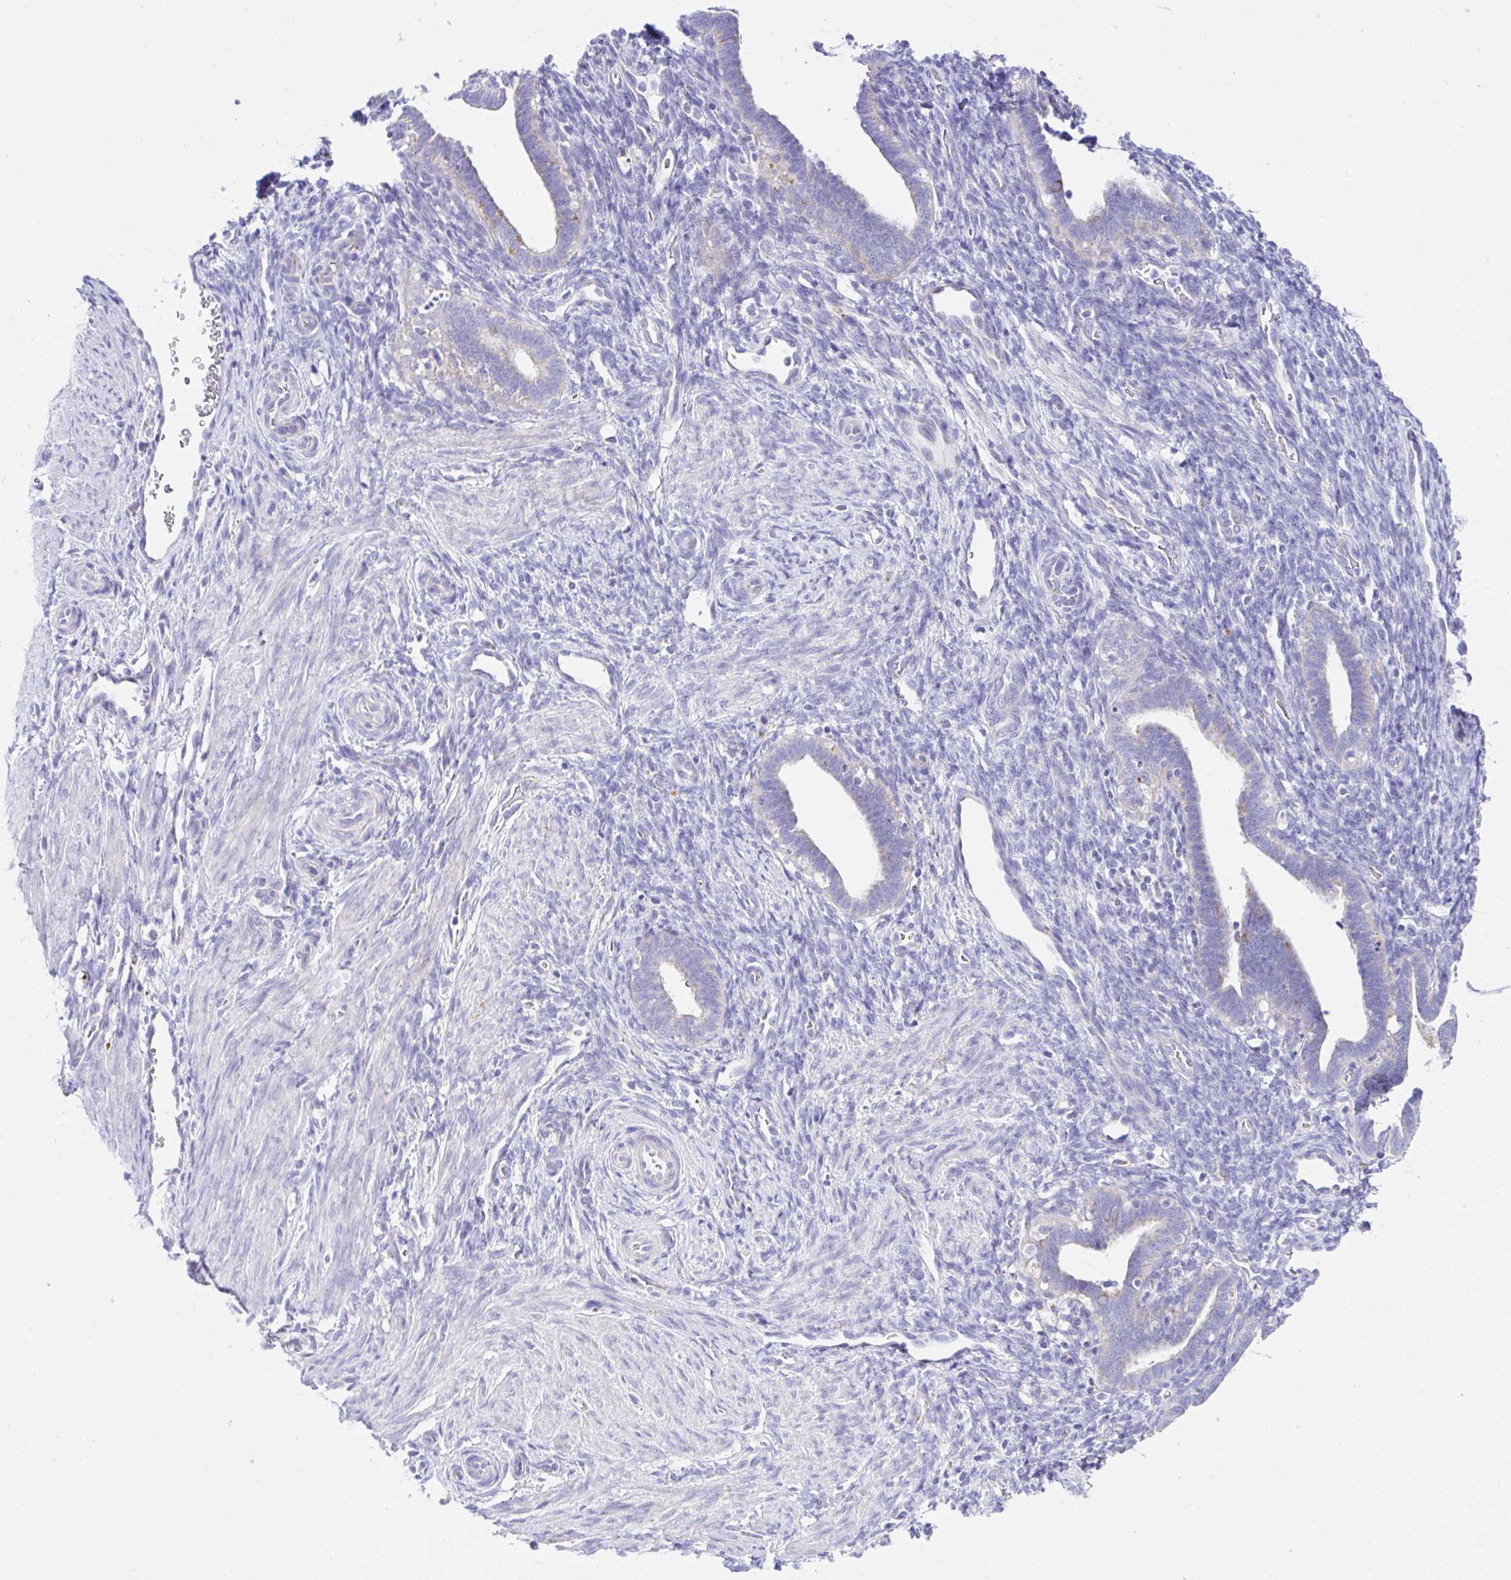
{"staining": {"intensity": "negative", "quantity": "none", "location": "none"}, "tissue": "endometrium", "cell_type": "Cells in endometrial stroma", "image_type": "normal", "snomed": [{"axis": "morphology", "description": "Normal tissue, NOS"}, {"axis": "topography", "description": "Endometrium"}], "caption": "This histopathology image is of benign endometrium stained with immunohistochemistry (IHC) to label a protein in brown with the nuclei are counter-stained blue. There is no positivity in cells in endometrial stroma. (DAB (3,3'-diaminobenzidine) IHC with hematoxylin counter stain).", "gene": "SLC13A1", "patient": {"sex": "female", "age": 34}}